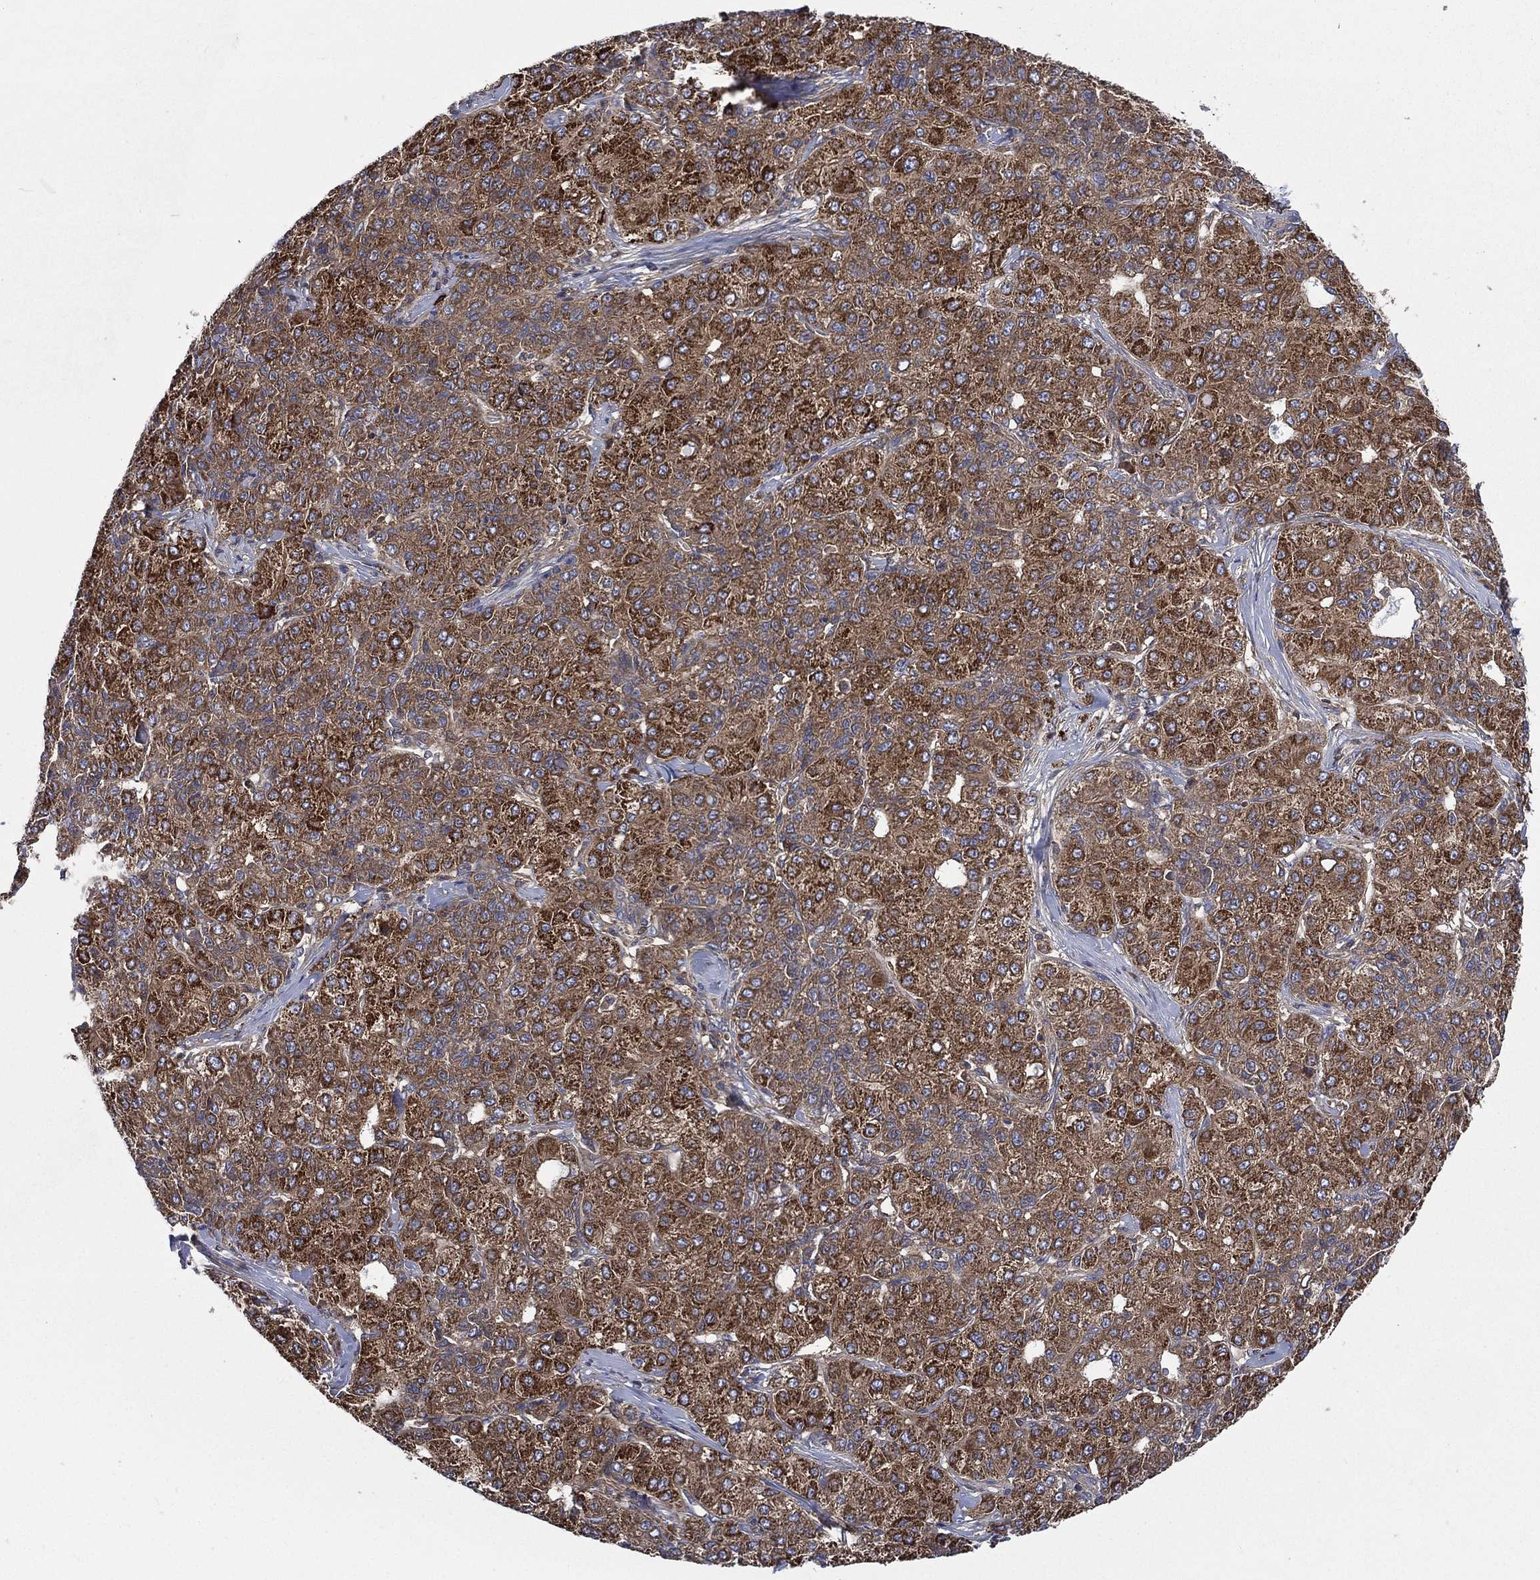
{"staining": {"intensity": "strong", "quantity": ">75%", "location": "cytoplasmic/membranous"}, "tissue": "liver cancer", "cell_type": "Tumor cells", "image_type": "cancer", "snomed": [{"axis": "morphology", "description": "Carcinoma, Hepatocellular, NOS"}, {"axis": "topography", "description": "Liver"}], "caption": "Immunohistochemistry photomicrograph of hepatocellular carcinoma (liver) stained for a protein (brown), which displays high levels of strong cytoplasmic/membranous positivity in approximately >75% of tumor cells.", "gene": "SMPD3", "patient": {"sex": "male", "age": 65}}